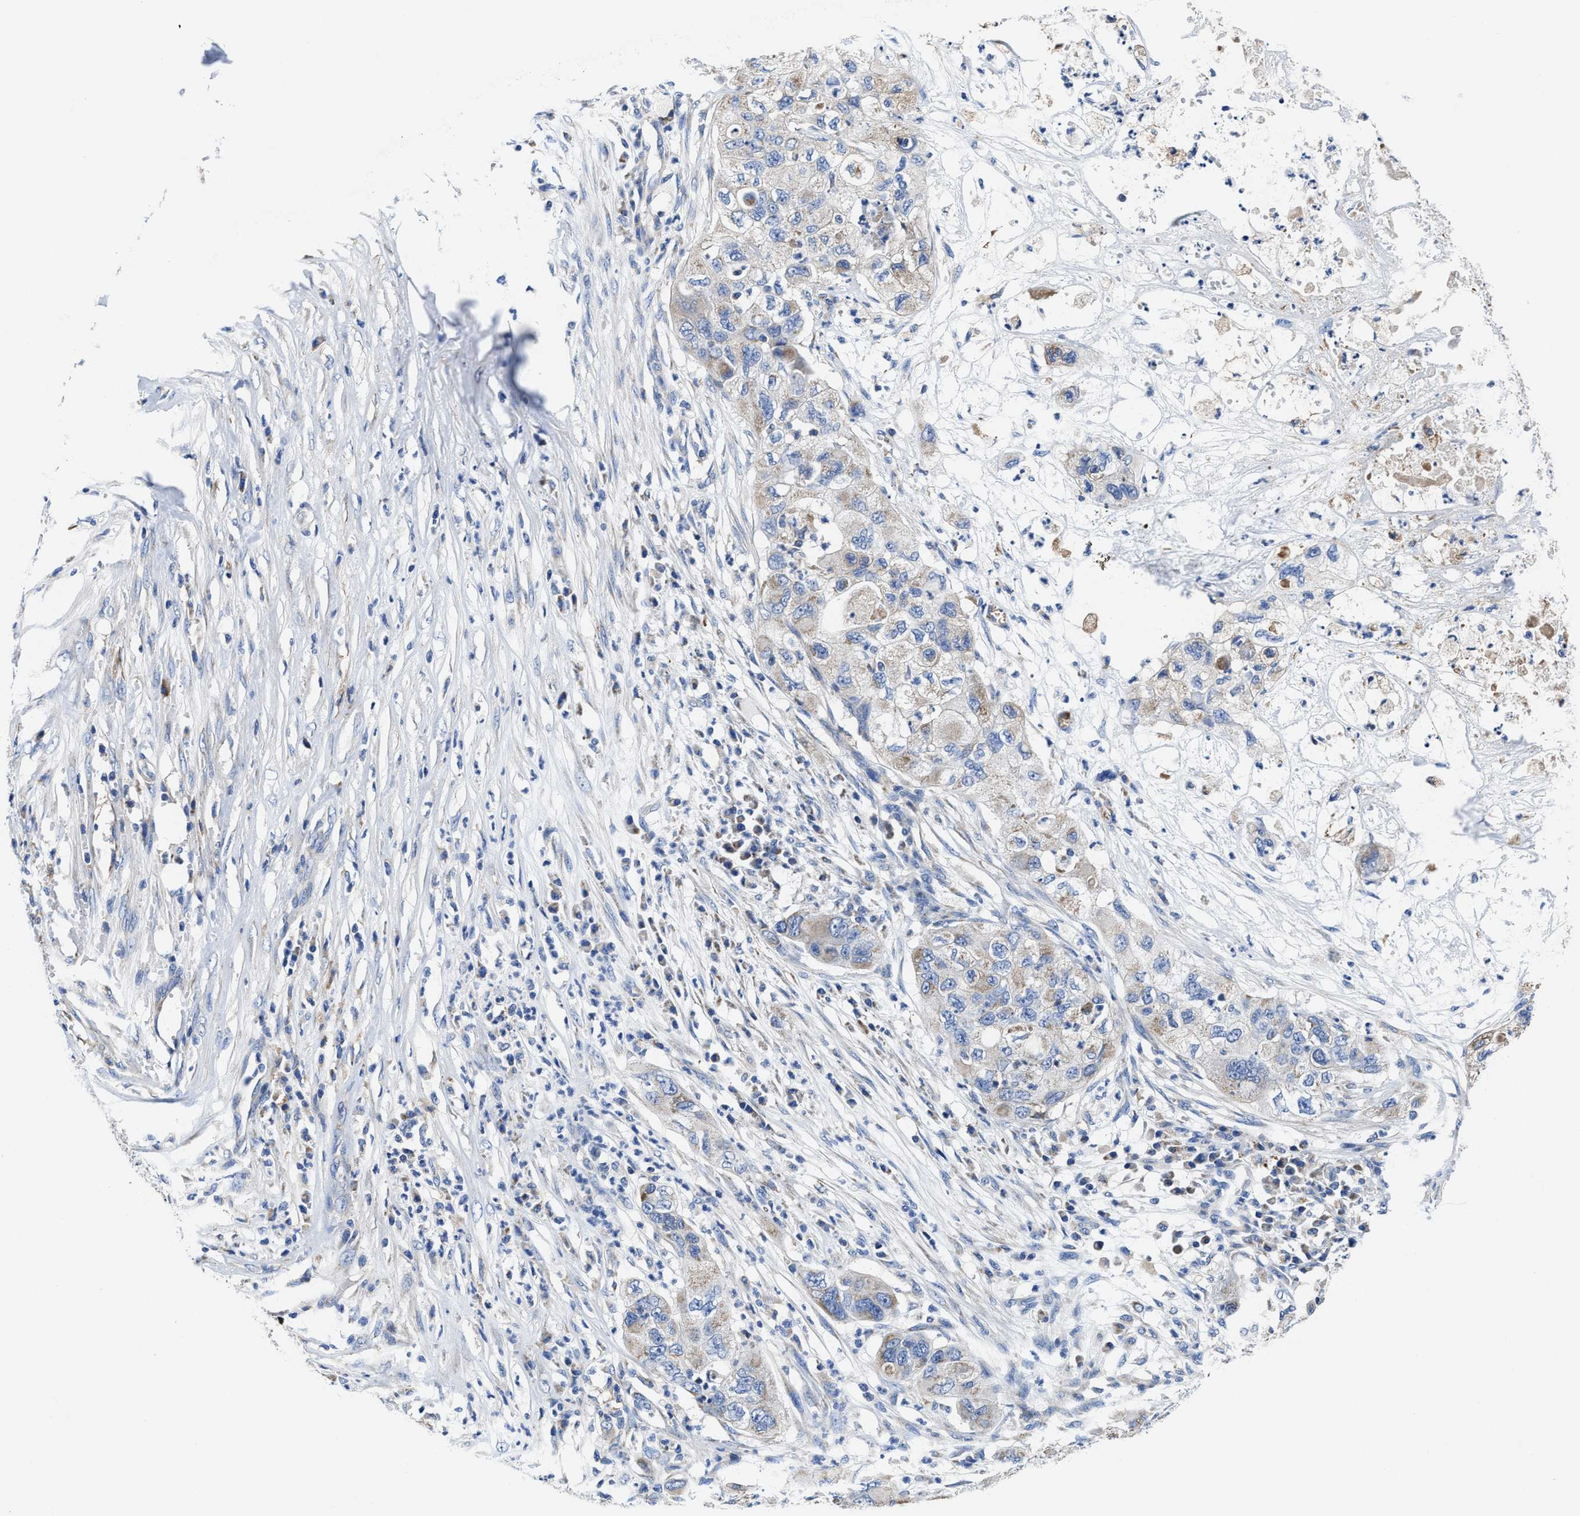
{"staining": {"intensity": "weak", "quantity": "25%-75%", "location": "cytoplasmic/membranous"}, "tissue": "pancreatic cancer", "cell_type": "Tumor cells", "image_type": "cancer", "snomed": [{"axis": "morphology", "description": "Adenocarcinoma, NOS"}, {"axis": "topography", "description": "Pancreas"}], "caption": "This micrograph displays IHC staining of pancreatic adenocarcinoma, with low weak cytoplasmic/membranous positivity in about 25%-75% of tumor cells.", "gene": "TMEM30A", "patient": {"sex": "female", "age": 78}}